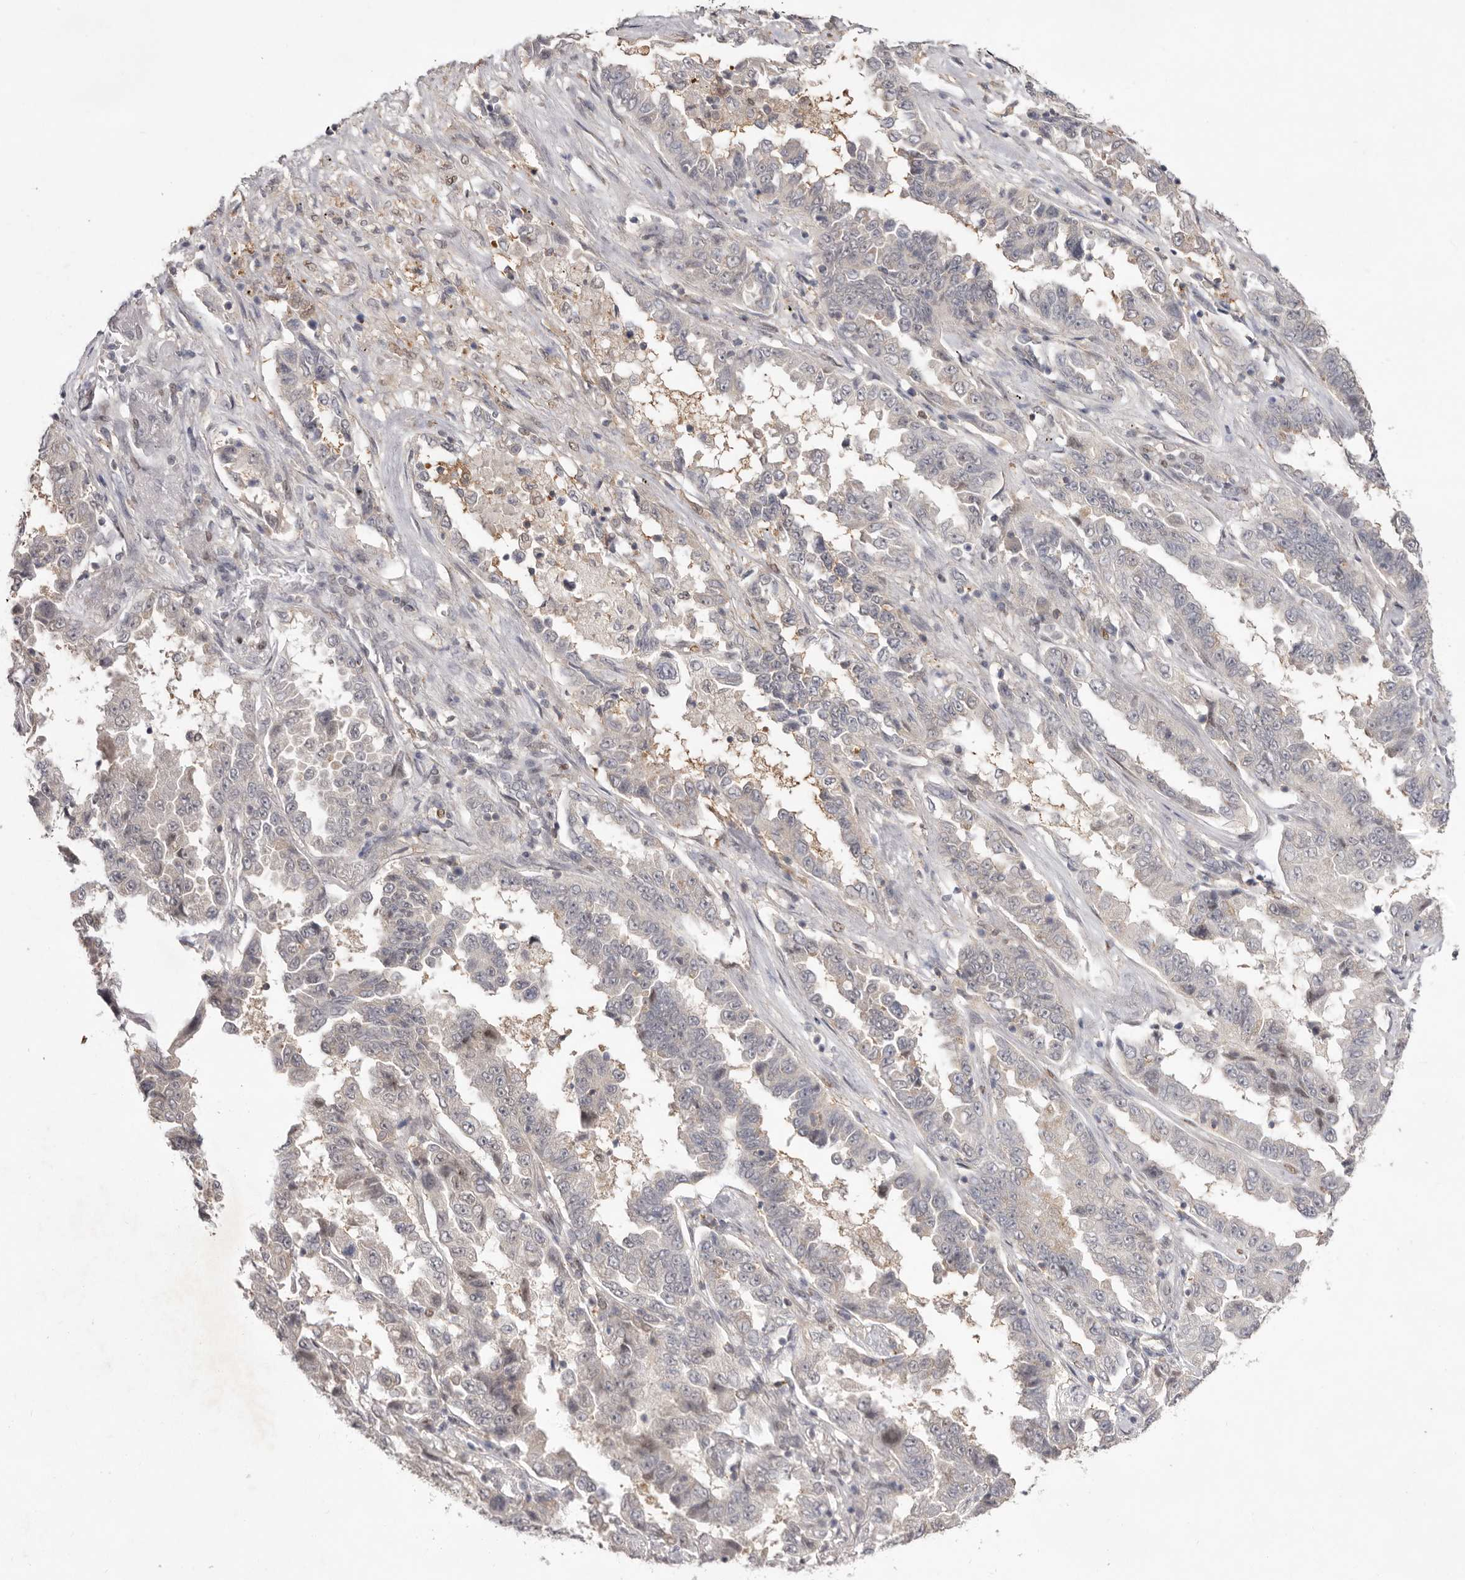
{"staining": {"intensity": "negative", "quantity": "none", "location": "none"}, "tissue": "lung cancer", "cell_type": "Tumor cells", "image_type": "cancer", "snomed": [{"axis": "morphology", "description": "Adenocarcinoma, NOS"}, {"axis": "topography", "description": "Lung"}], "caption": "High magnification brightfield microscopy of lung cancer stained with DAB (3,3'-diaminobenzidine) (brown) and counterstained with hematoxylin (blue): tumor cells show no significant positivity.", "gene": "TADA1", "patient": {"sex": "female", "age": 51}}